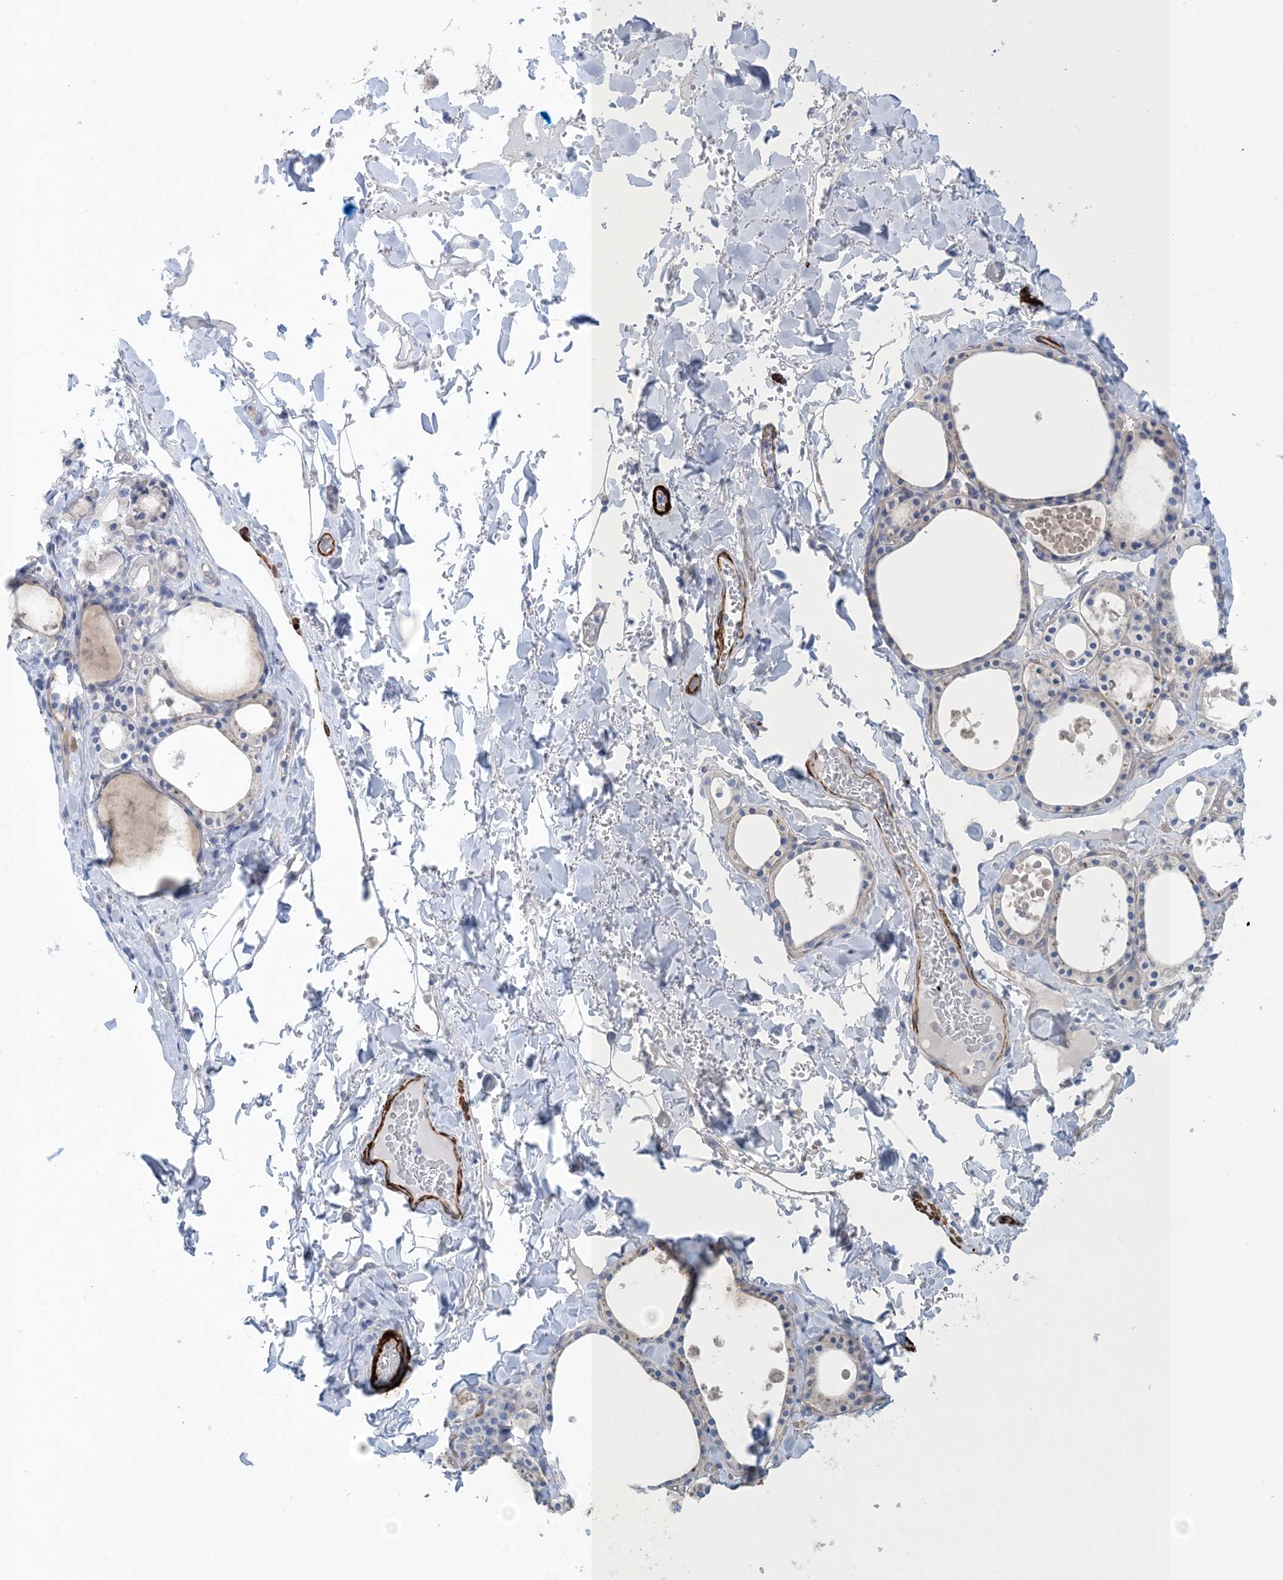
{"staining": {"intensity": "negative", "quantity": "none", "location": "none"}, "tissue": "thyroid gland", "cell_type": "Glandular cells", "image_type": "normal", "snomed": [{"axis": "morphology", "description": "Normal tissue, NOS"}, {"axis": "topography", "description": "Thyroid gland"}], "caption": "Glandular cells are negative for protein expression in normal human thyroid gland. Nuclei are stained in blue.", "gene": "SHANK1", "patient": {"sex": "male", "age": 56}}